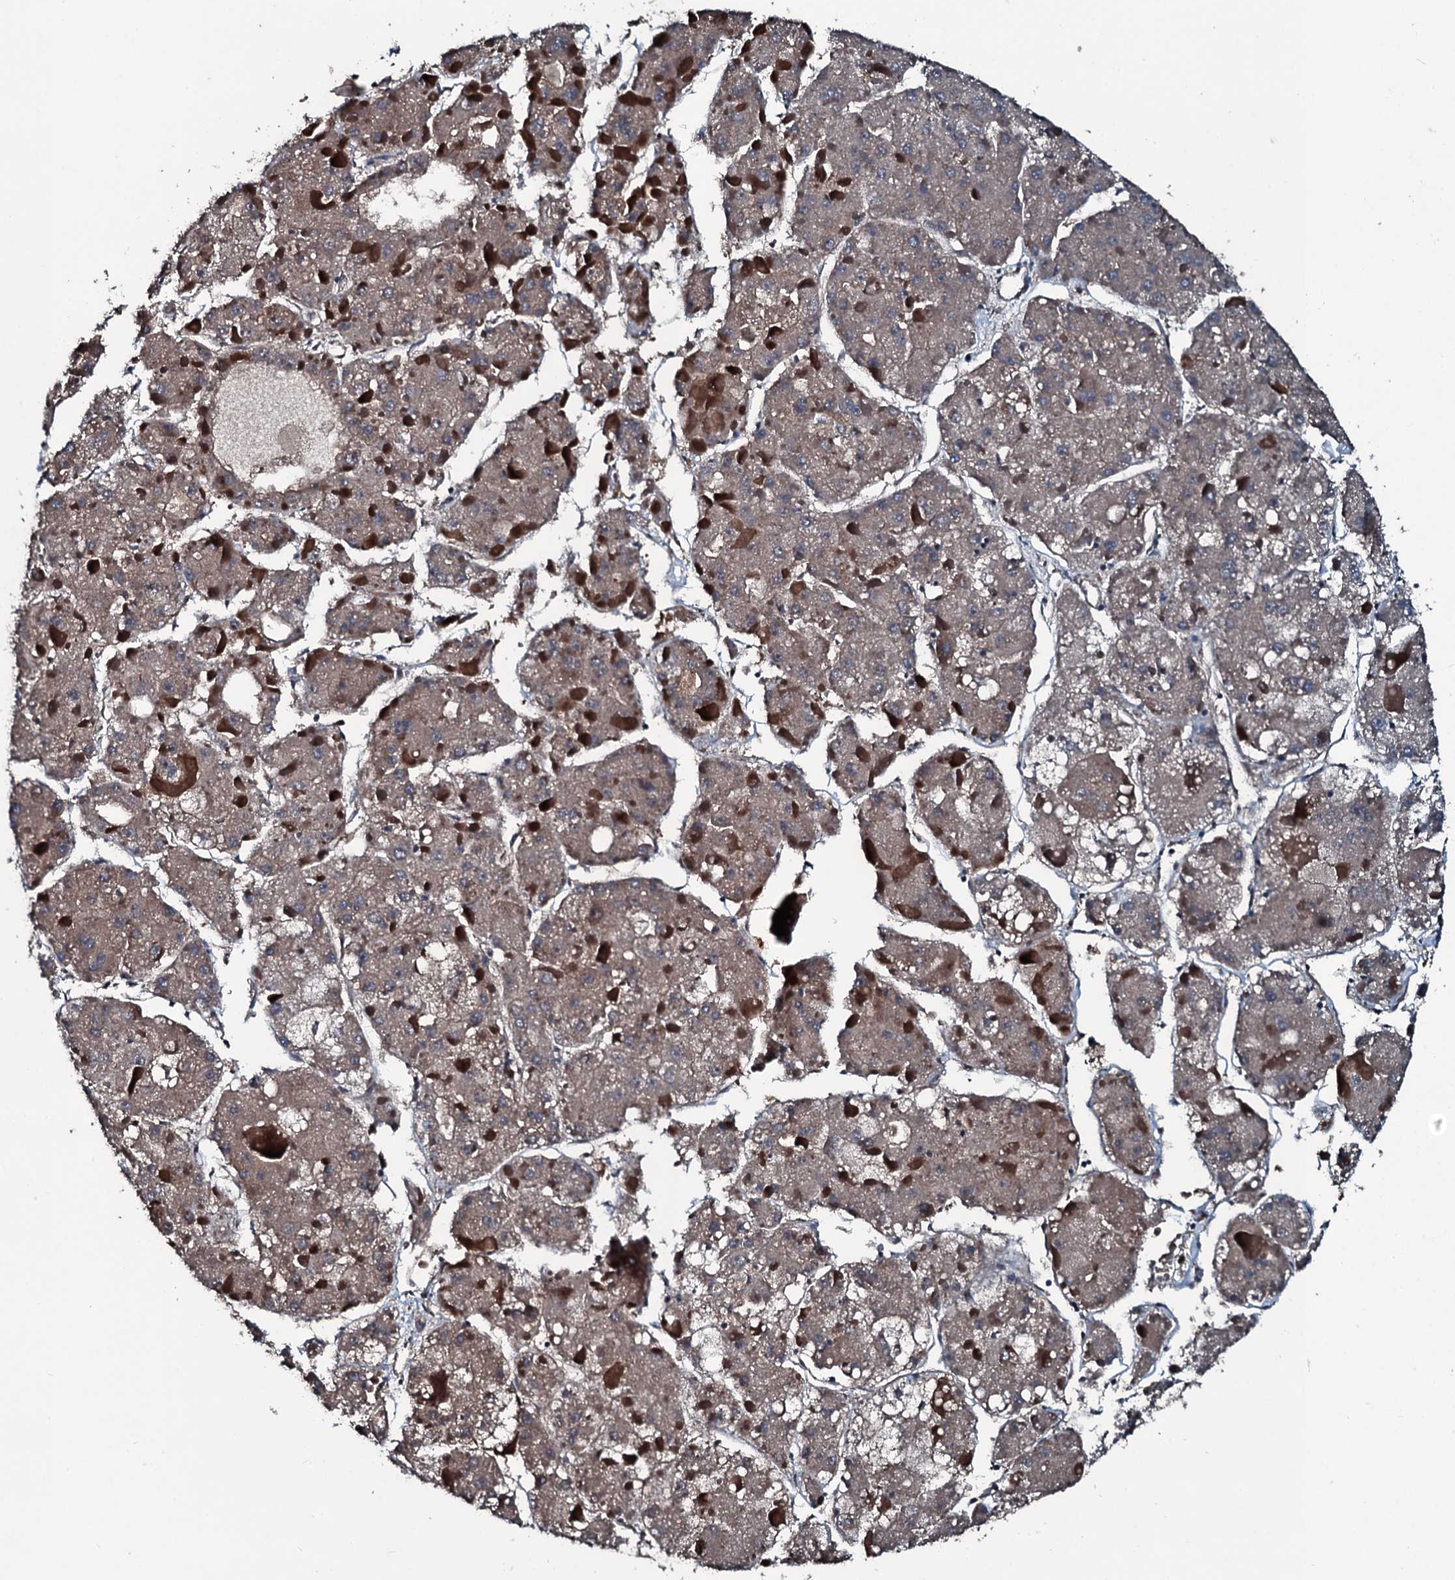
{"staining": {"intensity": "moderate", "quantity": ">75%", "location": "cytoplasmic/membranous"}, "tissue": "liver cancer", "cell_type": "Tumor cells", "image_type": "cancer", "snomed": [{"axis": "morphology", "description": "Carcinoma, Hepatocellular, NOS"}, {"axis": "topography", "description": "Liver"}], "caption": "IHC histopathology image of neoplastic tissue: liver cancer stained using immunohistochemistry displays medium levels of moderate protein expression localized specifically in the cytoplasmic/membranous of tumor cells, appearing as a cytoplasmic/membranous brown color.", "gene": "AARS1", "patient": {"sex": "female", "age": 73}}